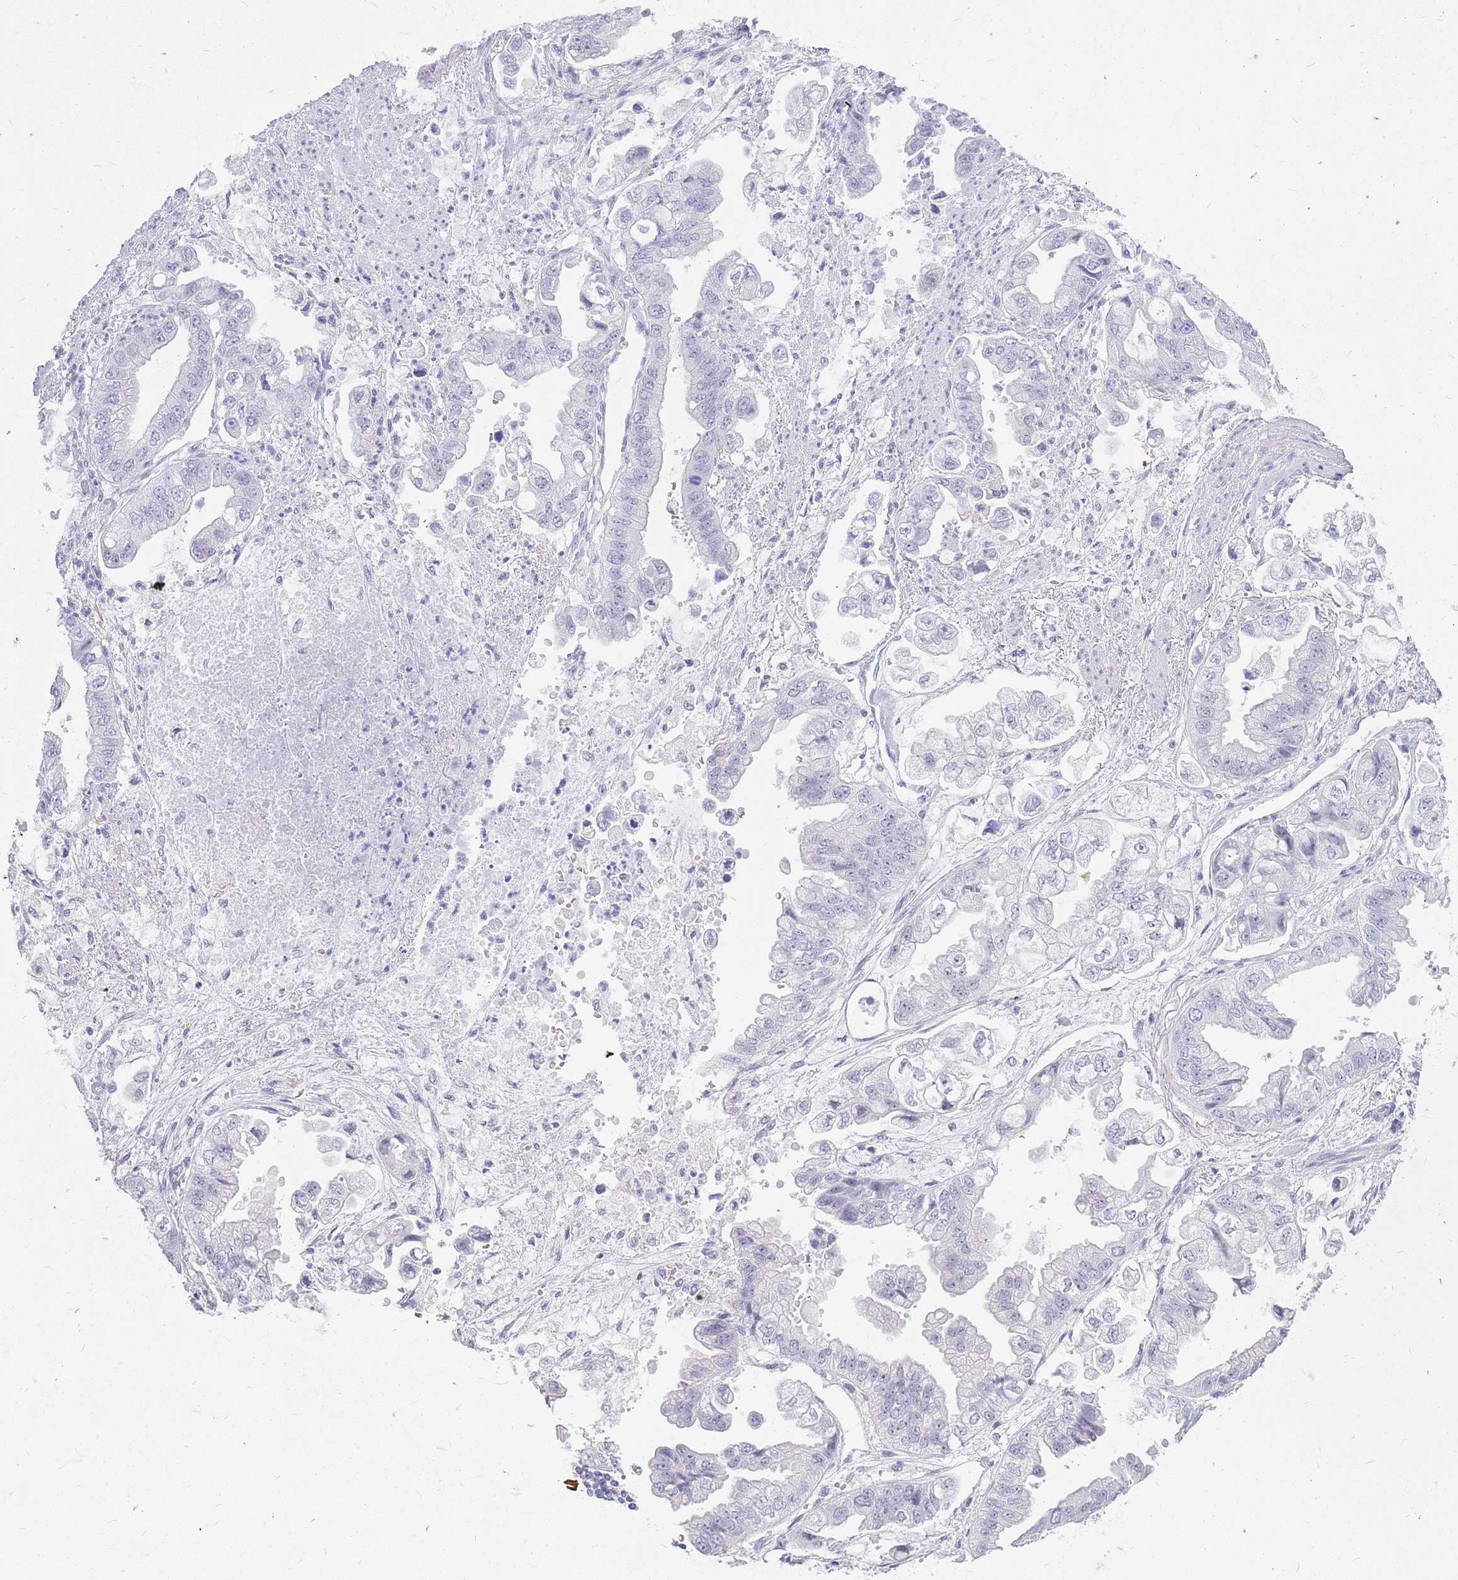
{"staining": {"intensity": "negative", "quantity": "none", "location": "none"}, "tissue": "stomach cancer", "cell_type": "Tumor cells", "image_type": "cancer", "snomed": [{"axis": "morphology", "description": "Adenocarcinoma, NOS"}, {"axis": "topography", "description": "Stomach"}], "caption": "The photomicrograph exhibits no staining of tumor cells in stomach cancer.", "gene": "INS", "patient": {"sex": "male", "age": 62}}